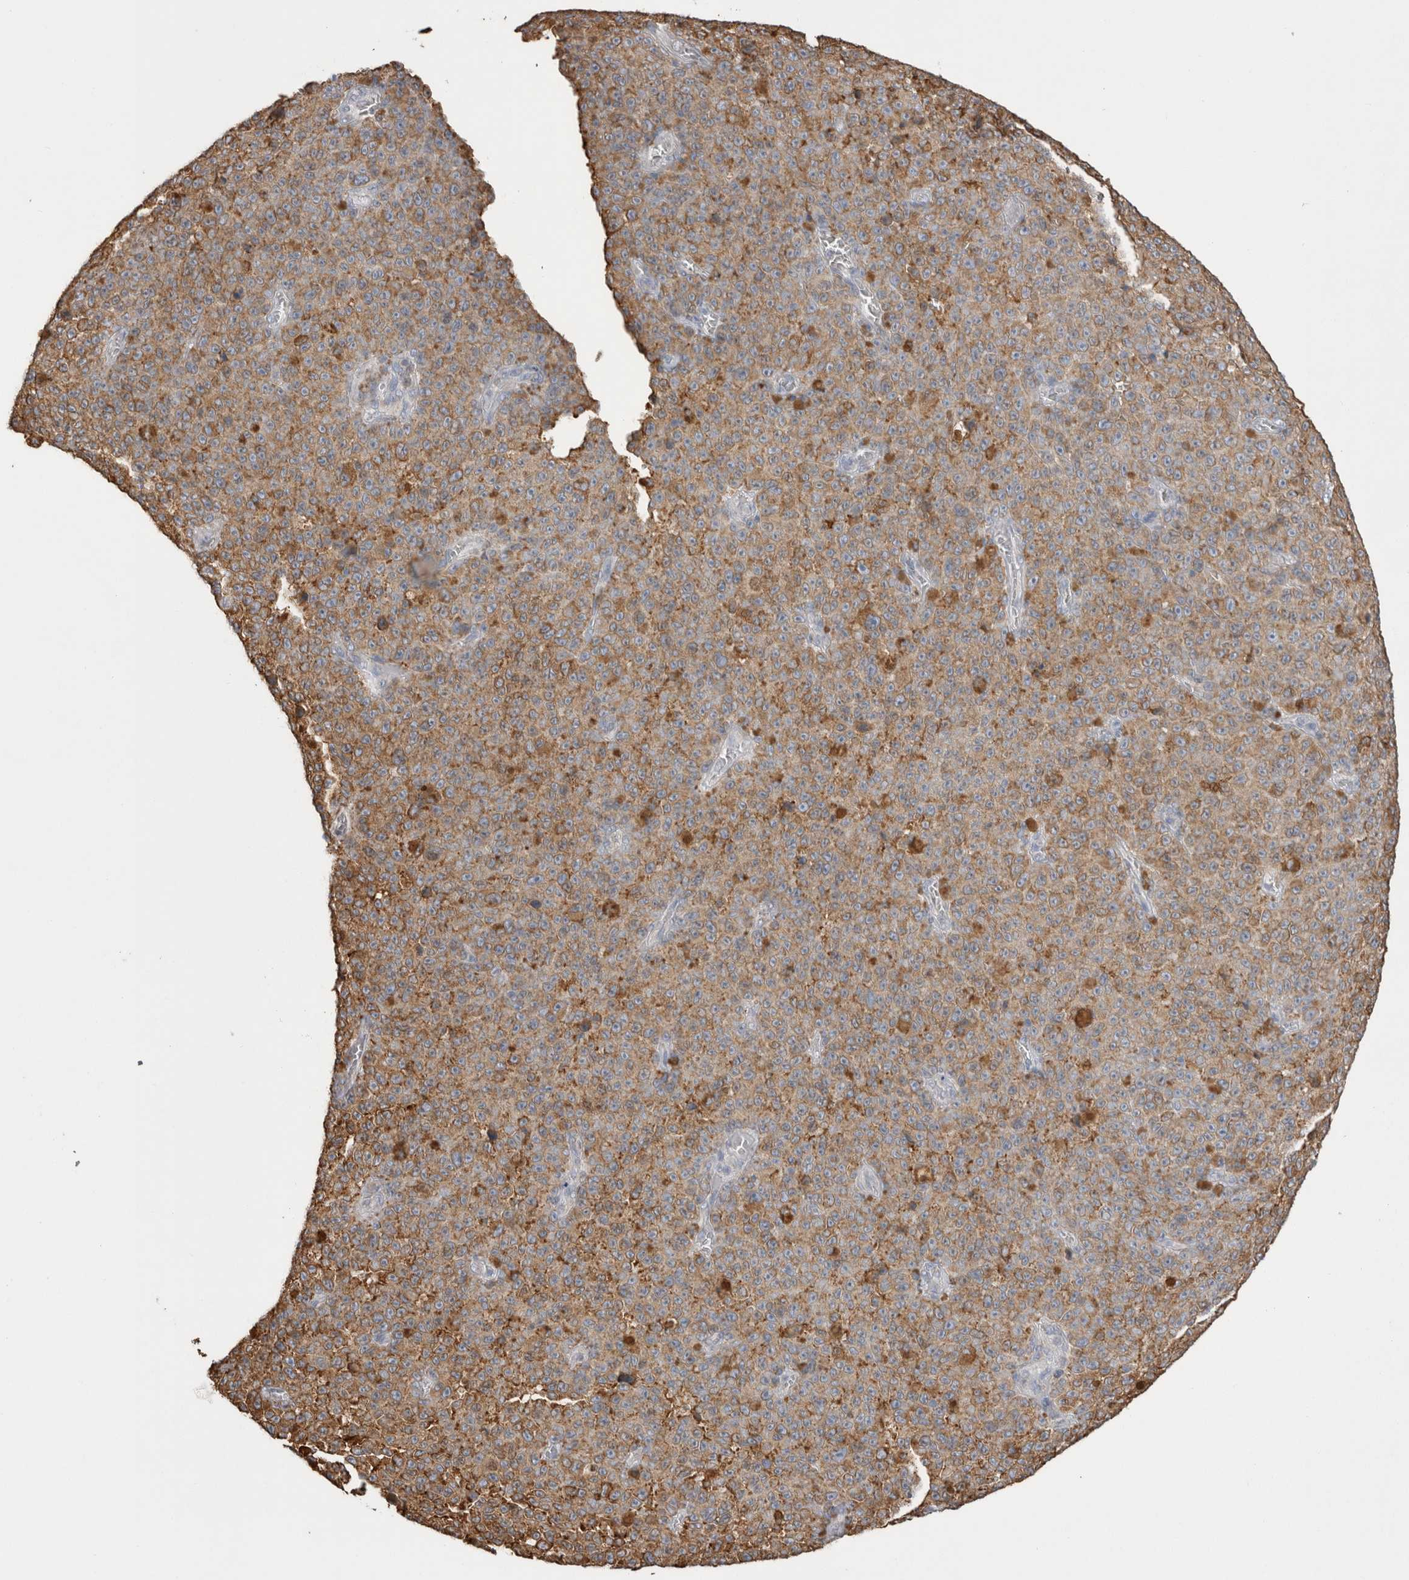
{"staining": {"intensity": "moderate", "quantity": ">75%", "location": "cytoplasmic/membranous"}, "tissue": "melanoma", "cell_type": "Tumor cells", "image_type": "cancer", "snomed": [{"axis": "morphology", "description": "Malignant melanoma, NOS"}, {"axis": "topography", "description": "Skin"}], "caption": "High-magnification brightfield microscopy of melanoma stained with DAB (3,3'-diaminobenzidine) (brown) and counterstained with hematoxylin (blue). tumor cells exhibit moderate cytoplasmic/membranous positivity is present in approximately>75% of cells.", "gene": "LRPAP1", "patient": {"sex": "female", "age": 82}}